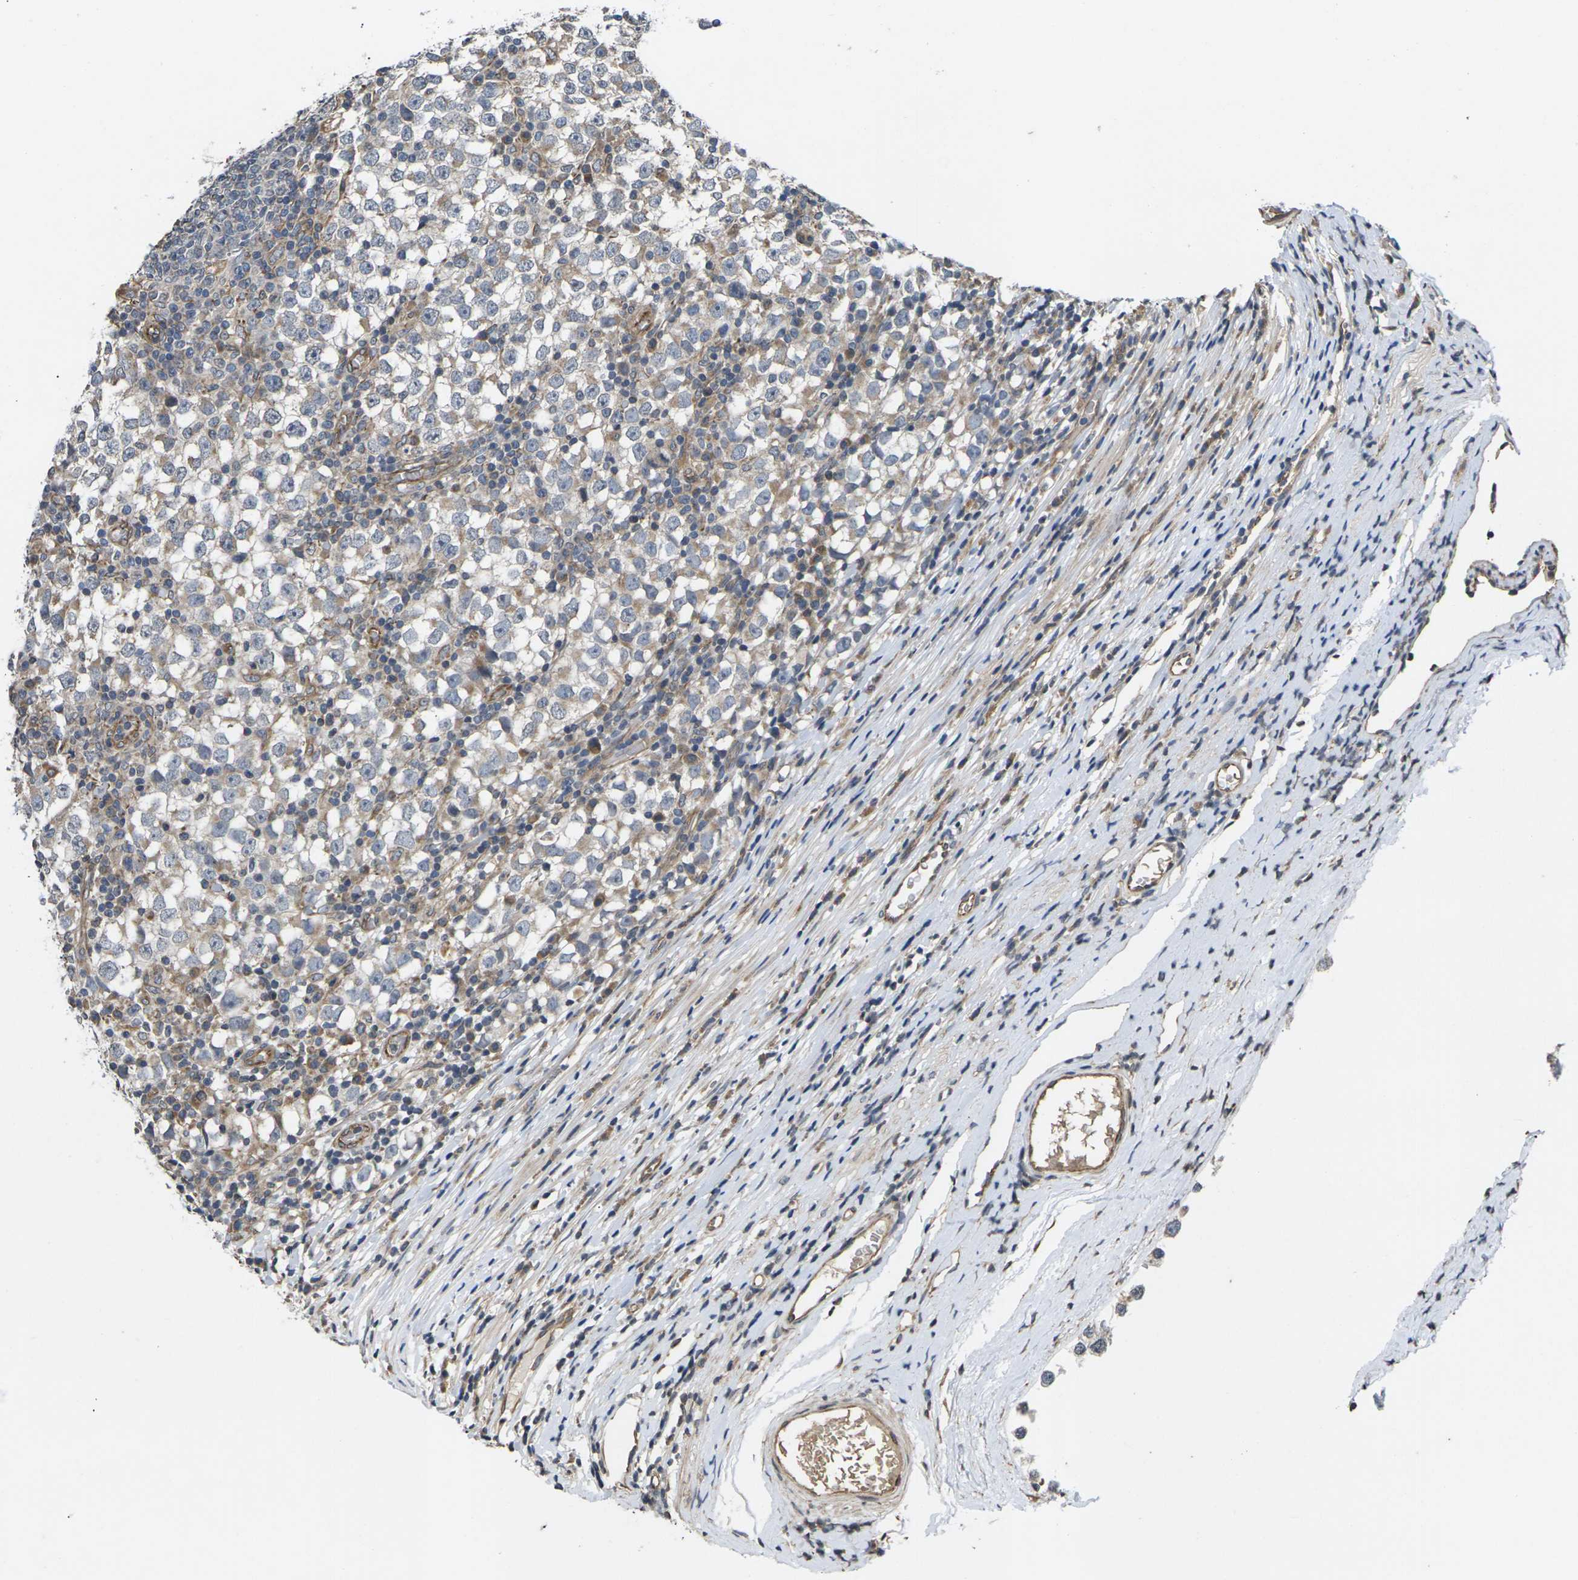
{"staining": {"intensity": "weak", "quantity": "25%-75%", "location": "cytoplasmic/membranous"}, "tissue": "testis cancer", "cell_type": "Tumor cells", "image_type": "cancer", "snomed": [{"axis": "morphology", "description": "Seminoma, NOS"}, {"axis": "topography", "description": "Testis"}], "caption": "DAB immunohistochemical staining of human testis seminoma demonstrates weak cytoplasmic/membranous protein staining in approximately 25%-75% of tumor cells.", "gene": "DKK2", "patient": {"sex": "male", "age": 65}}